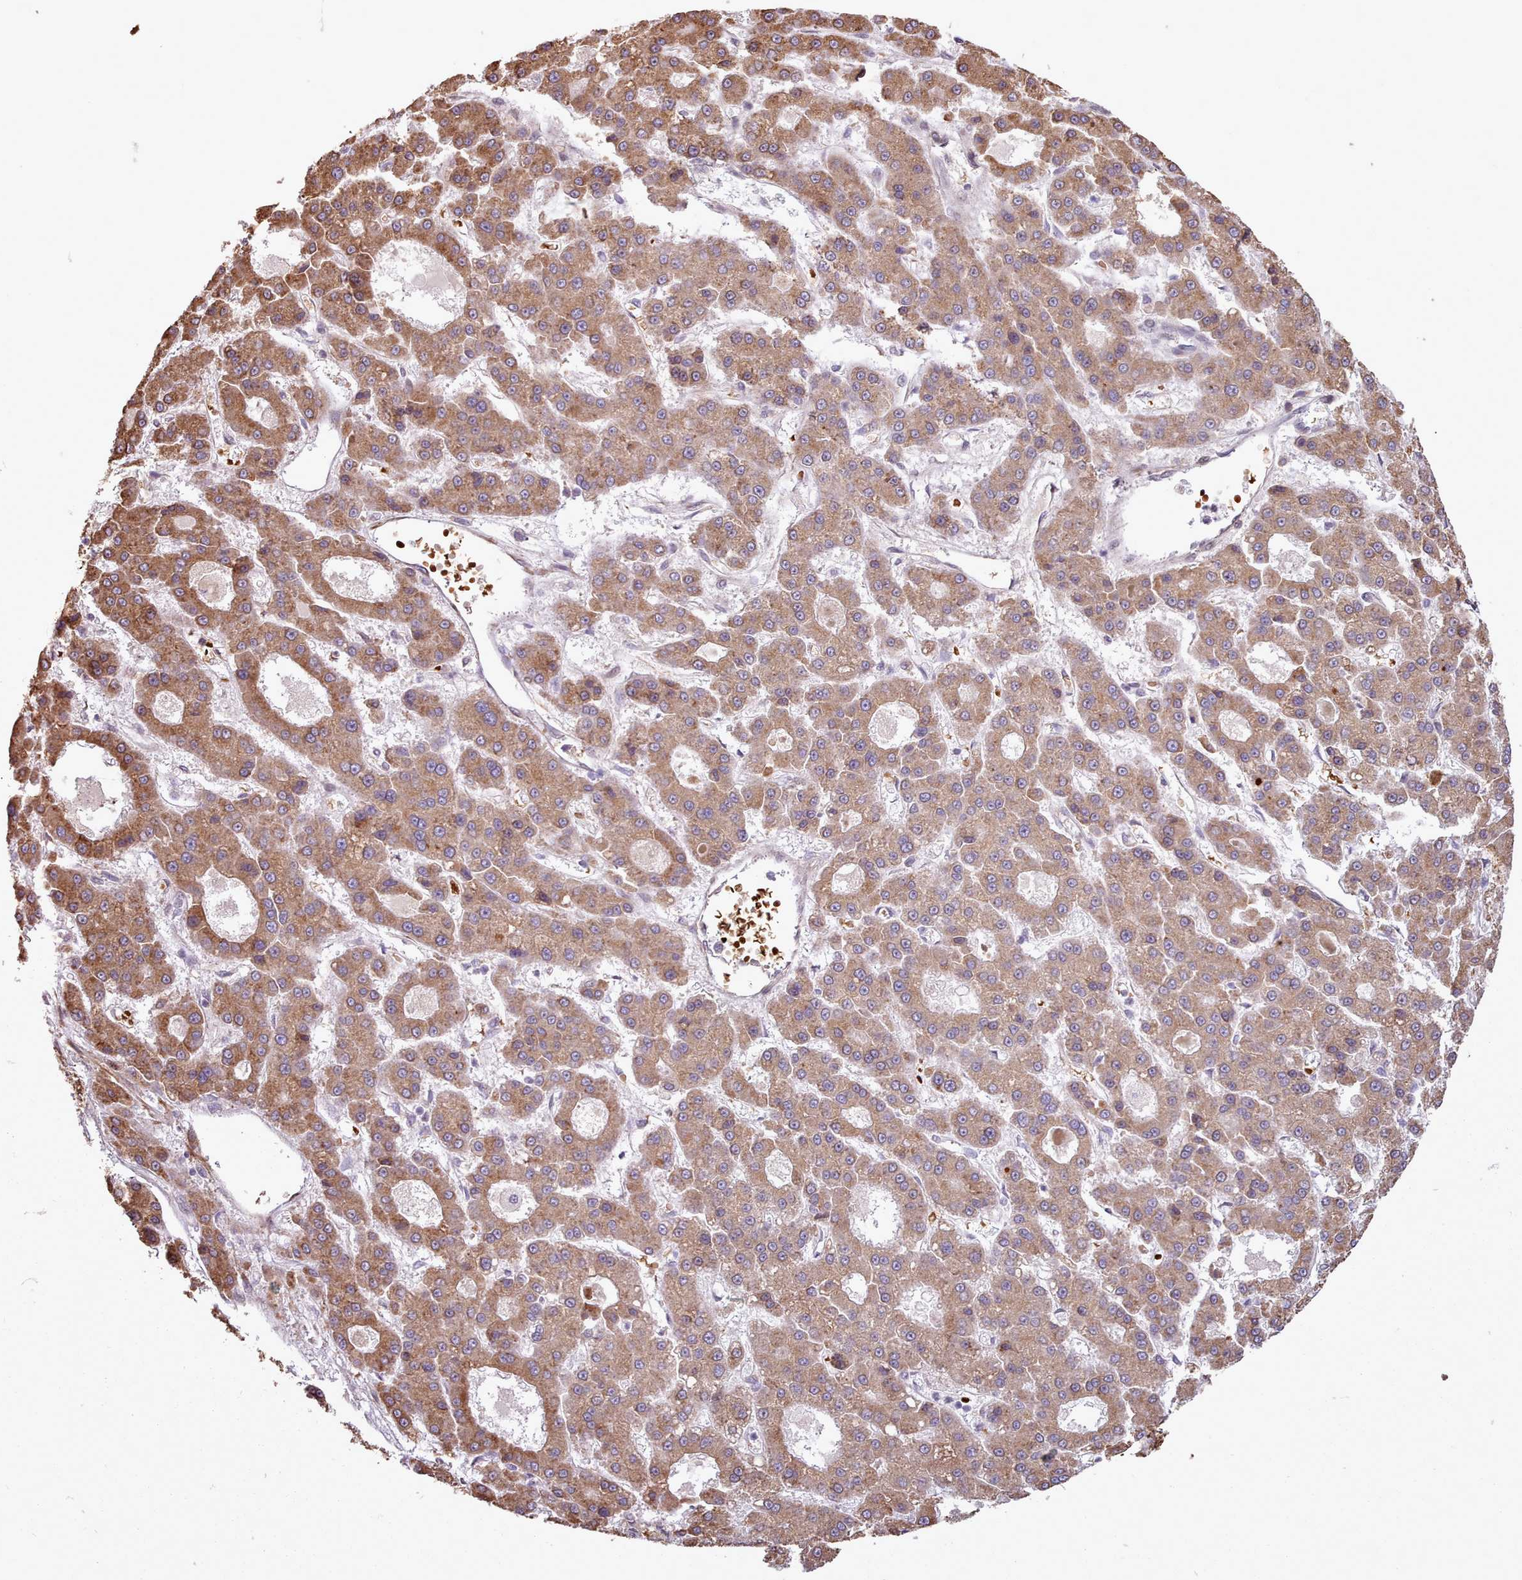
{"staining": {"intensity": "moderate", "quantity": ">75%", "location": "cytoplasmic/membranous"}, "tissue": "liver cancer", "cell_type": "Tumor cells", "image_type": "cancer", "snomed": [{"axis": "morphology", "description": "Carcinoma, Hepatocellular, NOS"}, {"axis": "topography", "description": "Liver"}], "caption": "Immunohistochemical staining of human liver hepatocellular carcinoma reveals medium levels of moderate cytoplasmic/membranous protein expression in approximately >75% of tumor cells.", "gene": "CABP1", "patient": {"sex": "male", "age": 70}}